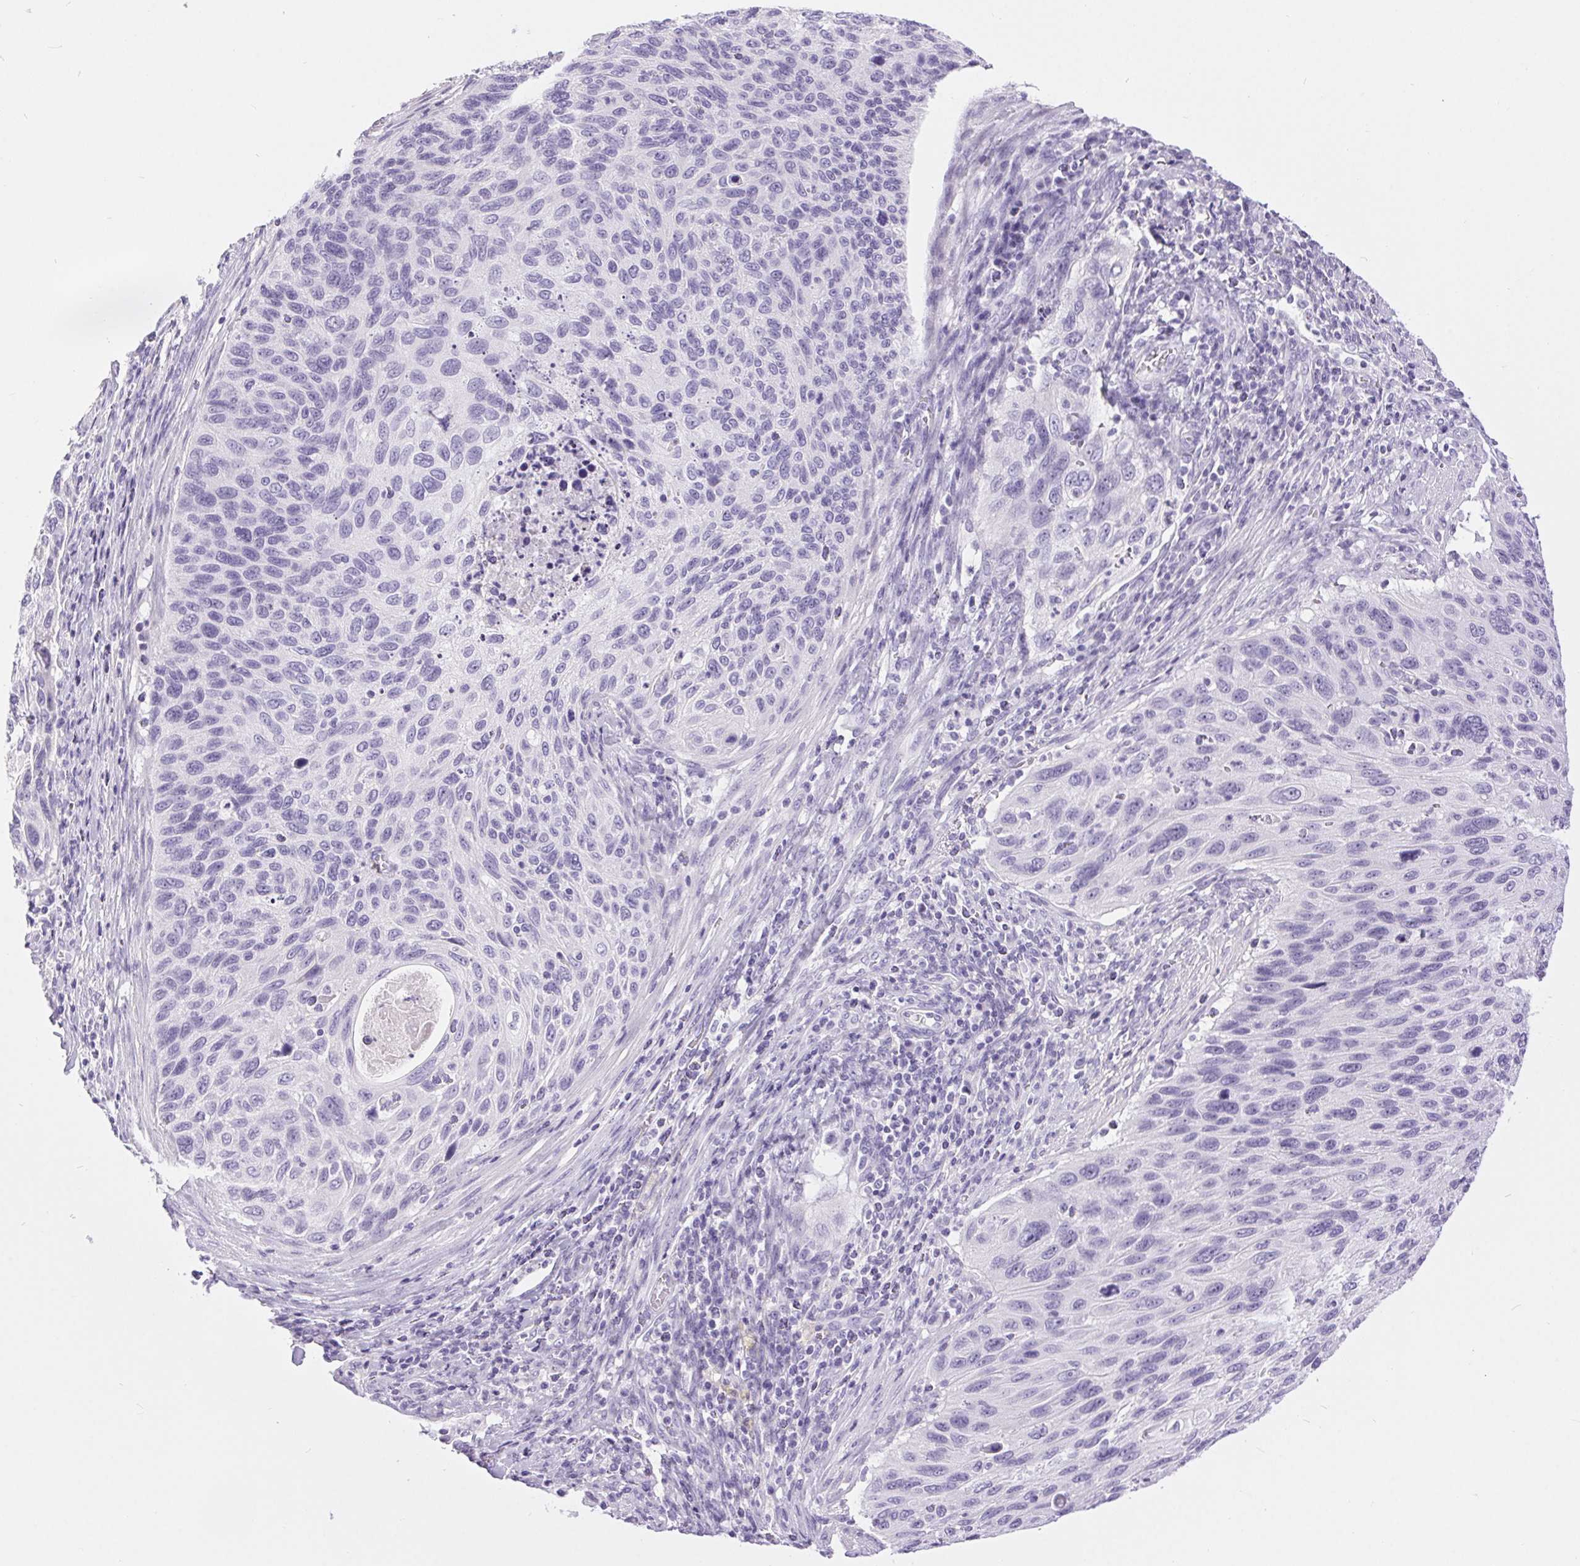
{"staining": {"intensity": "negative", "quantity": "none", "location": "none"}, "tissue": "cervical cancer", "cell_type": "Tumor cells", "image_type": "cancer", "snomed": [{"axis": "morphology", "description": "Squamous cell carcinoma, NOS"}, {"axis": "topography", "description": "Cervix"}], "caption": "Immunohistochemical staining of cervical cancer (squamous cell carcinoma) displays no significant staining in tumor cells.", "gene": "XDH", "patient": {"sex": "female", "age": 70}}